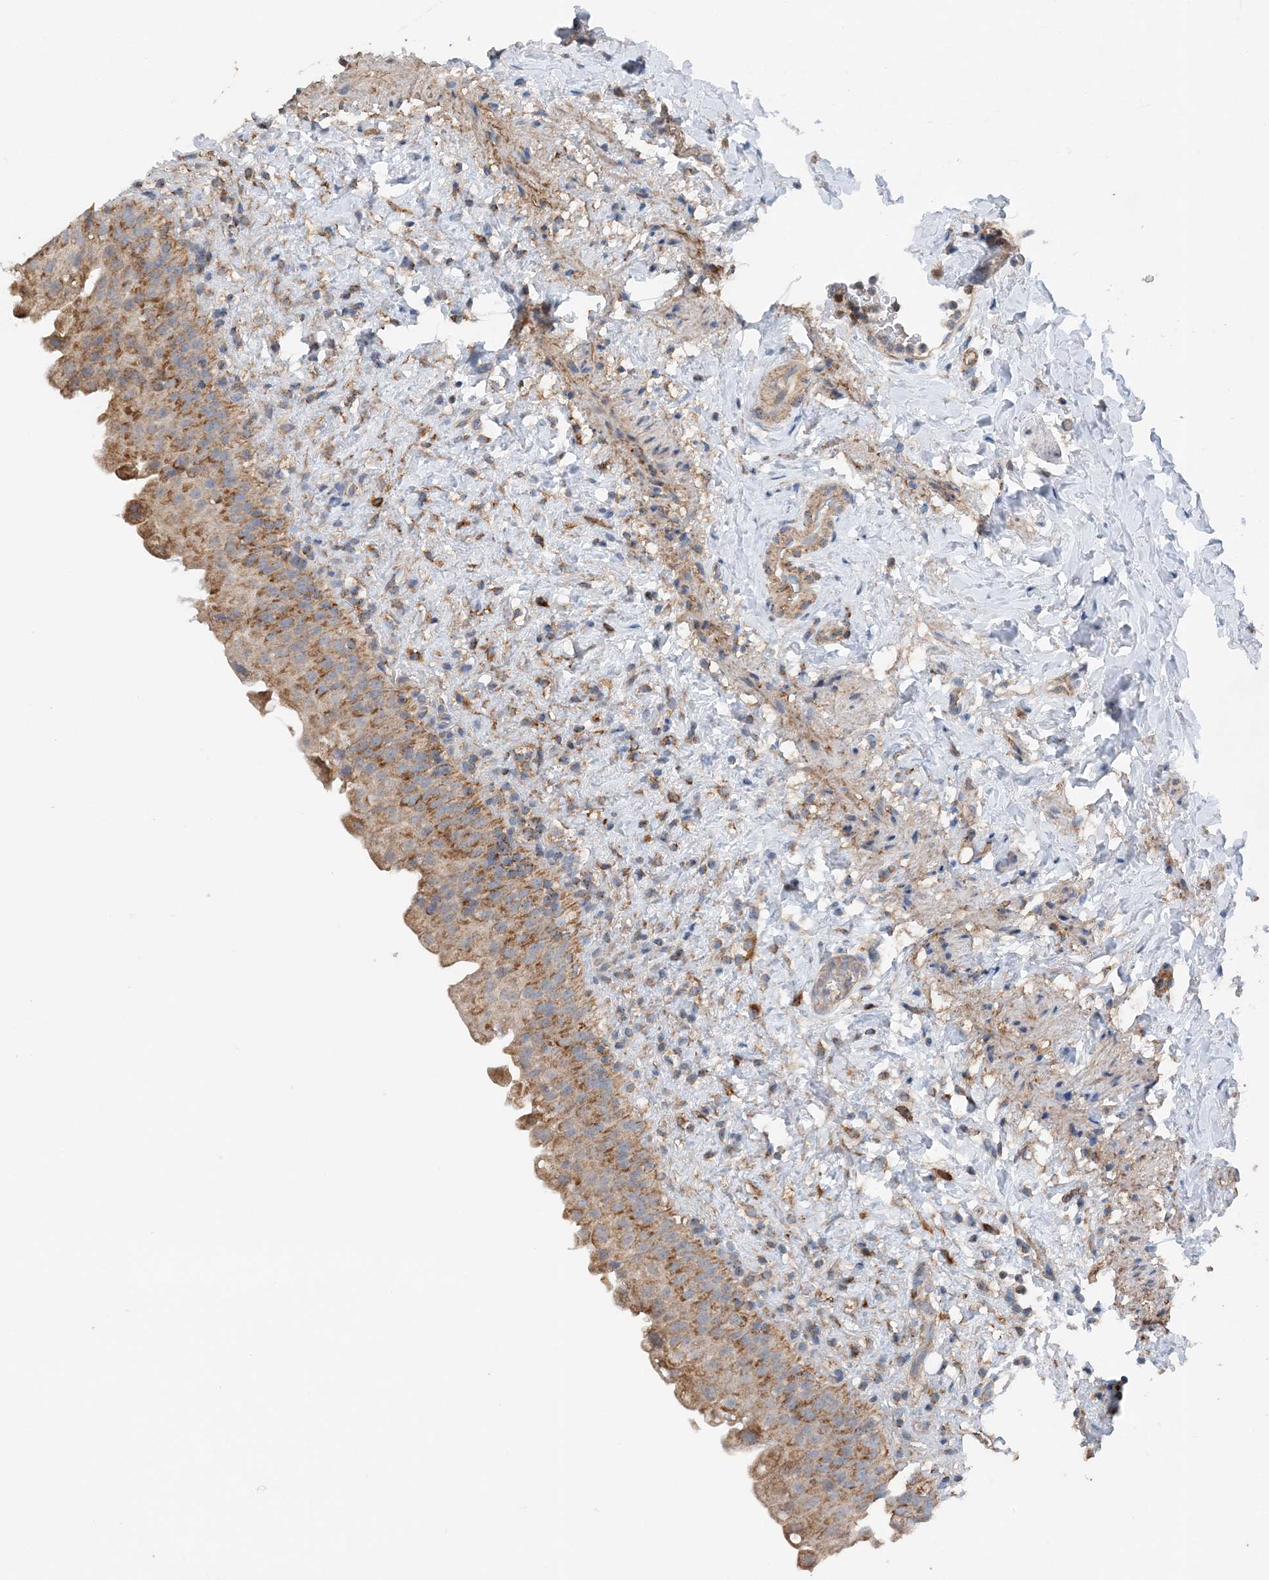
{"staining": {"intensity": "moderate", "quantity": ">75%", "location": "cytoplasmic/membranous"}, "tissue": "urinary bladder", "cell_type": "Urothelial cells", "image_type": "normal", "snomed": [{"axis": "morphology", "description": "Normal tissue, NOS"}, {"axis": "topography", "description": "Urinary bladder"}], "caption": "Moderate cytoplasmic/membranous positivity for a protein is seen in about >75% of urothelial cells of unremarkable urinary bladder using immunohistochemistry.", "gene": "SPRY2", "patient": {"sex": "female", "age": 27}}